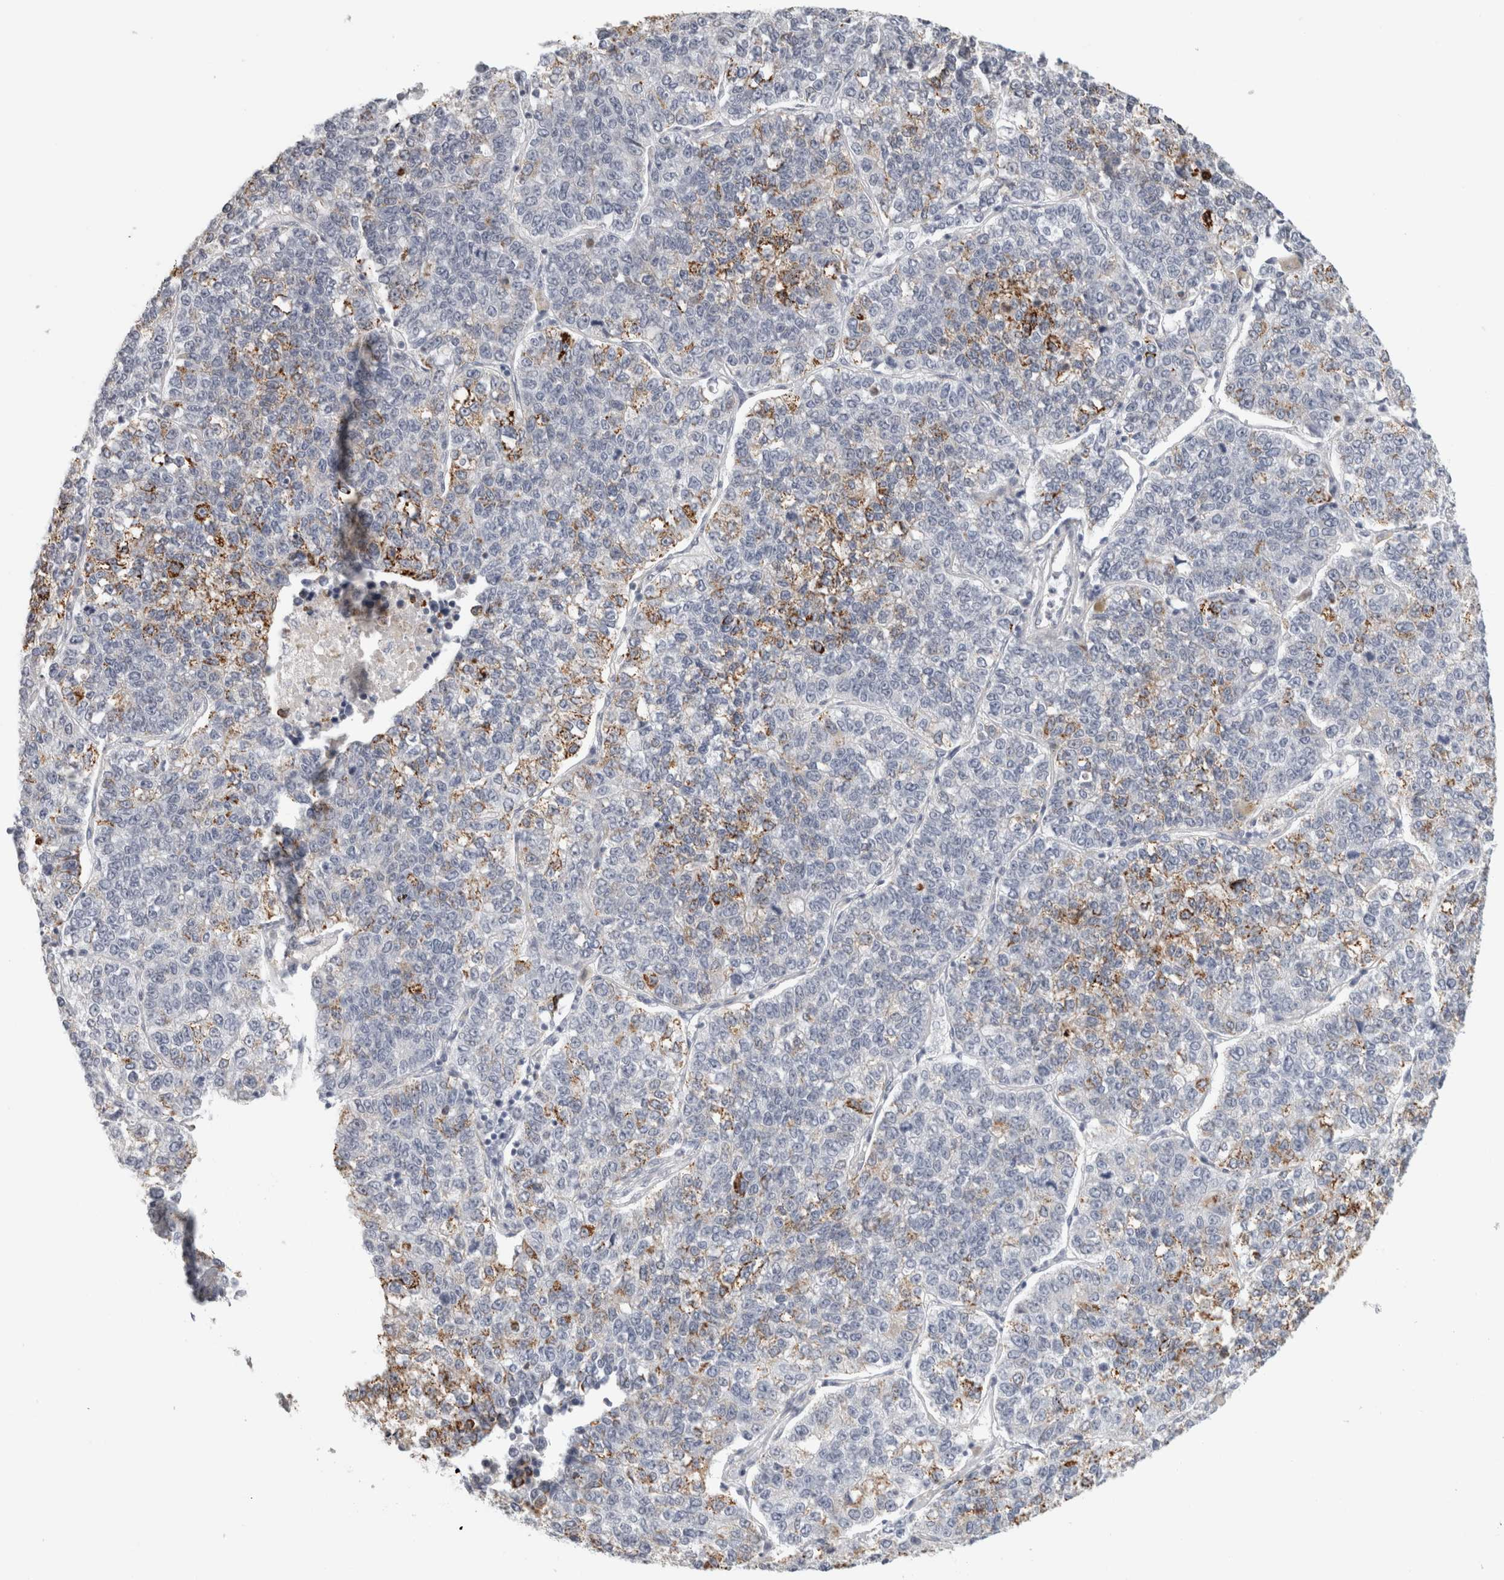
{"staining": {"intensity": "moderate", "quantity": "25%-75%", "location": "cytoplasmic/membranous"}, "tissue": "lung cancer", "cell_type": "Tumor cells", "image_type": "cancer", "snomed": [{"axis": "morphology", "description": "Adenocarcinoma, NOS"}, {"axis": "topography", "description": "Lung"}], "caption": "Adenocarcinoma (lung) stained with a protein marker demonstrates moderate staining in tumor cells.", "gene": "FBLIM1", "patient": {"sex": "male", "age": 49}}